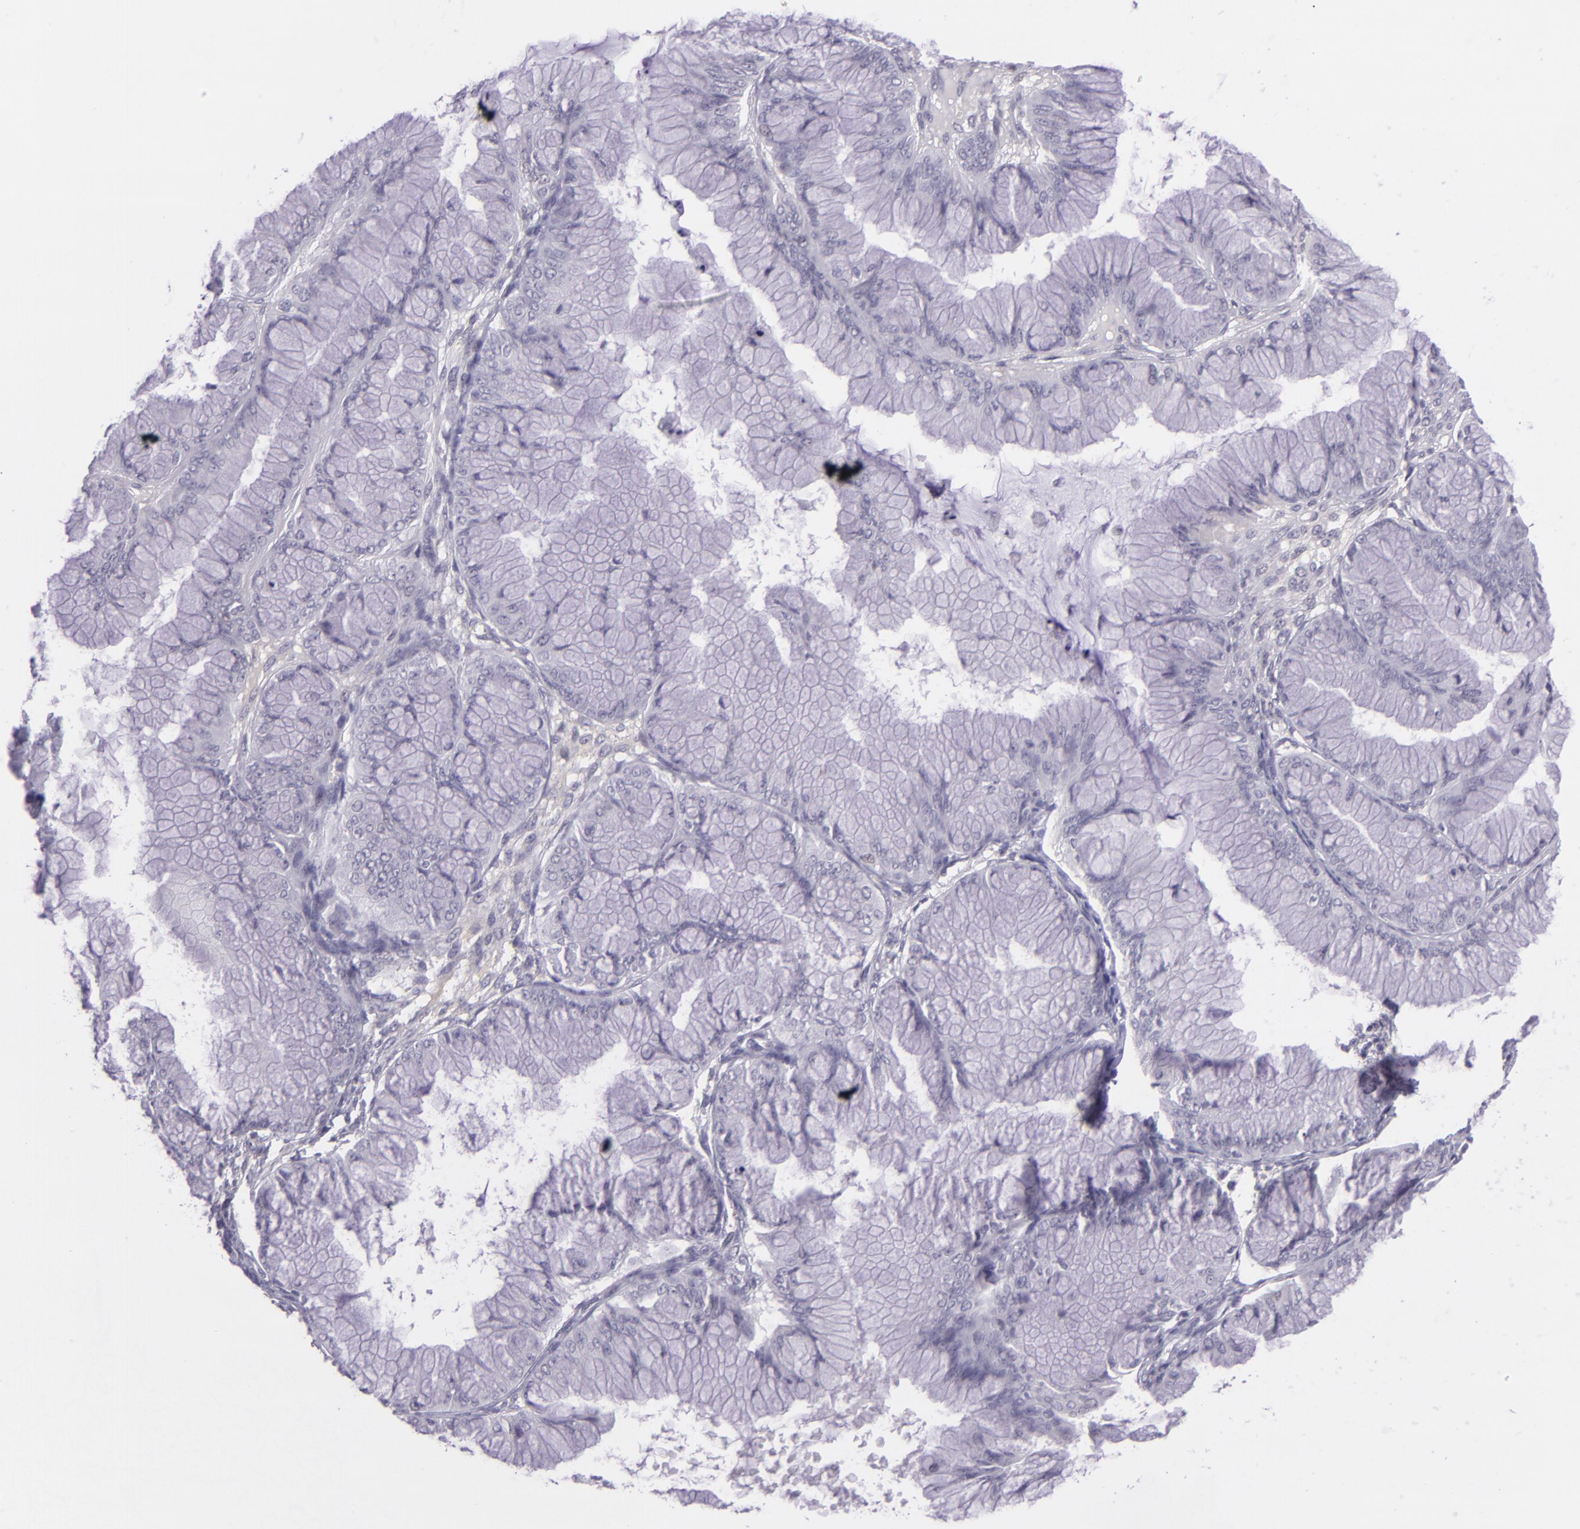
{"staining": {"intensity": "negative", "quantity": "none", "location": "none"}, "tissue": "ovarian cancer", "cell_type": "Tumor cells", "image_type": "cancer", "snomed": [{"axis": "morphology", "description": "Cystadenocarcinoma, mucinous, NOS"}, {"axis": "topography", "description": "Ovary"}], "caption": "Mucinous cystadenocarcinoma (ovarian) was stained to show a protein in brown. There is no significant positivity in tumor cells.", "gene": "CHEK2", "patient": {"sex": "female", "age": 63}}